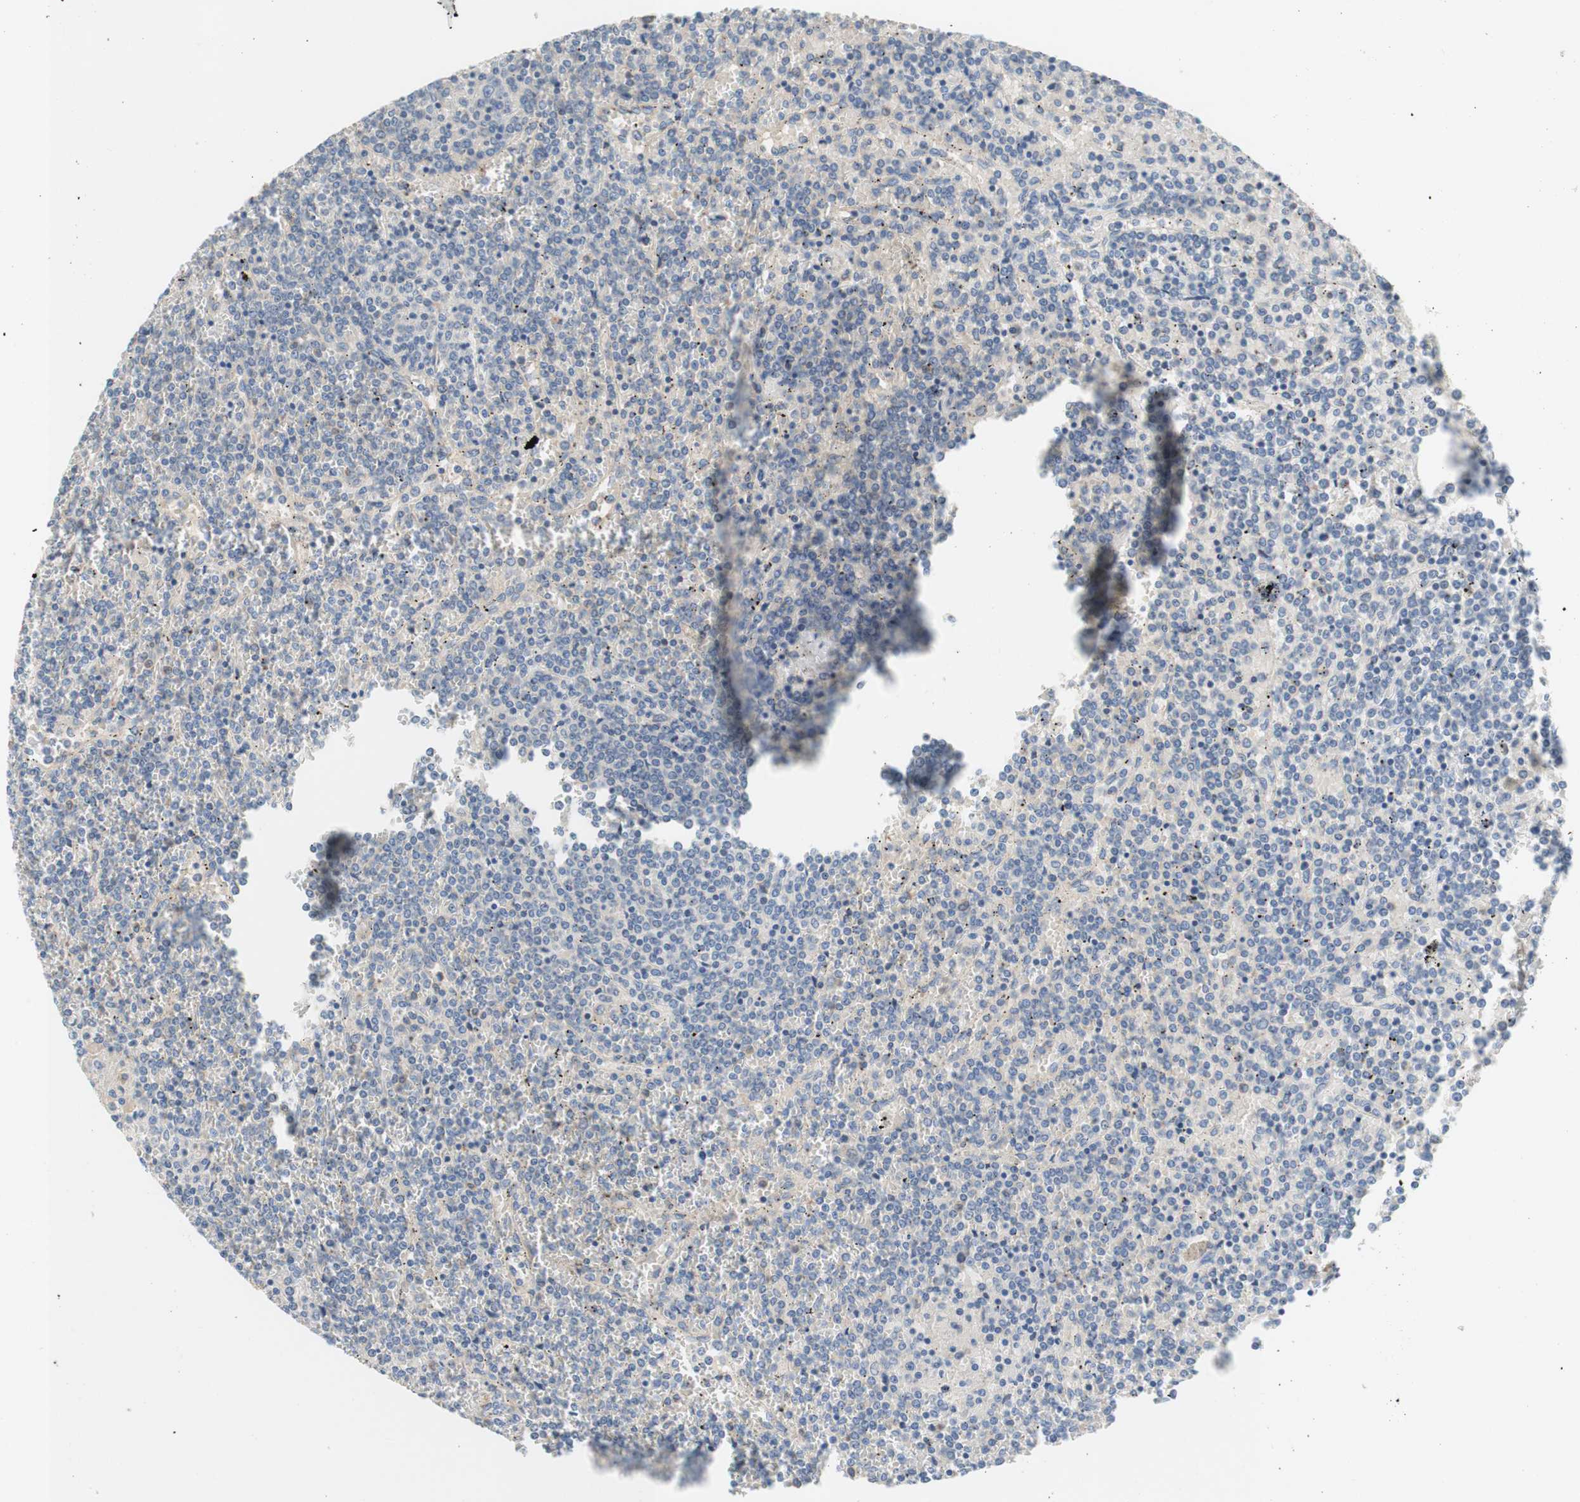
{"staining": {"intensity": "negative", "quantity": "none", "location": "none"}, "tissue": "lymphoma", "cell_type": "Tumor cells", "image_type": "cancer", "snomed": [{"axis": "morphology", "description": "Malignant lymphoma, non-Hodgkin's type, Low grade"}, {"axis": "topography", "description": "Spleen"}], "caption": "This is an immunohistochemistry micrograph of human lymphoma. There is no expression in tumor cells.", "gene": "F3", "patient": {"sex": "female", "age": 19}}